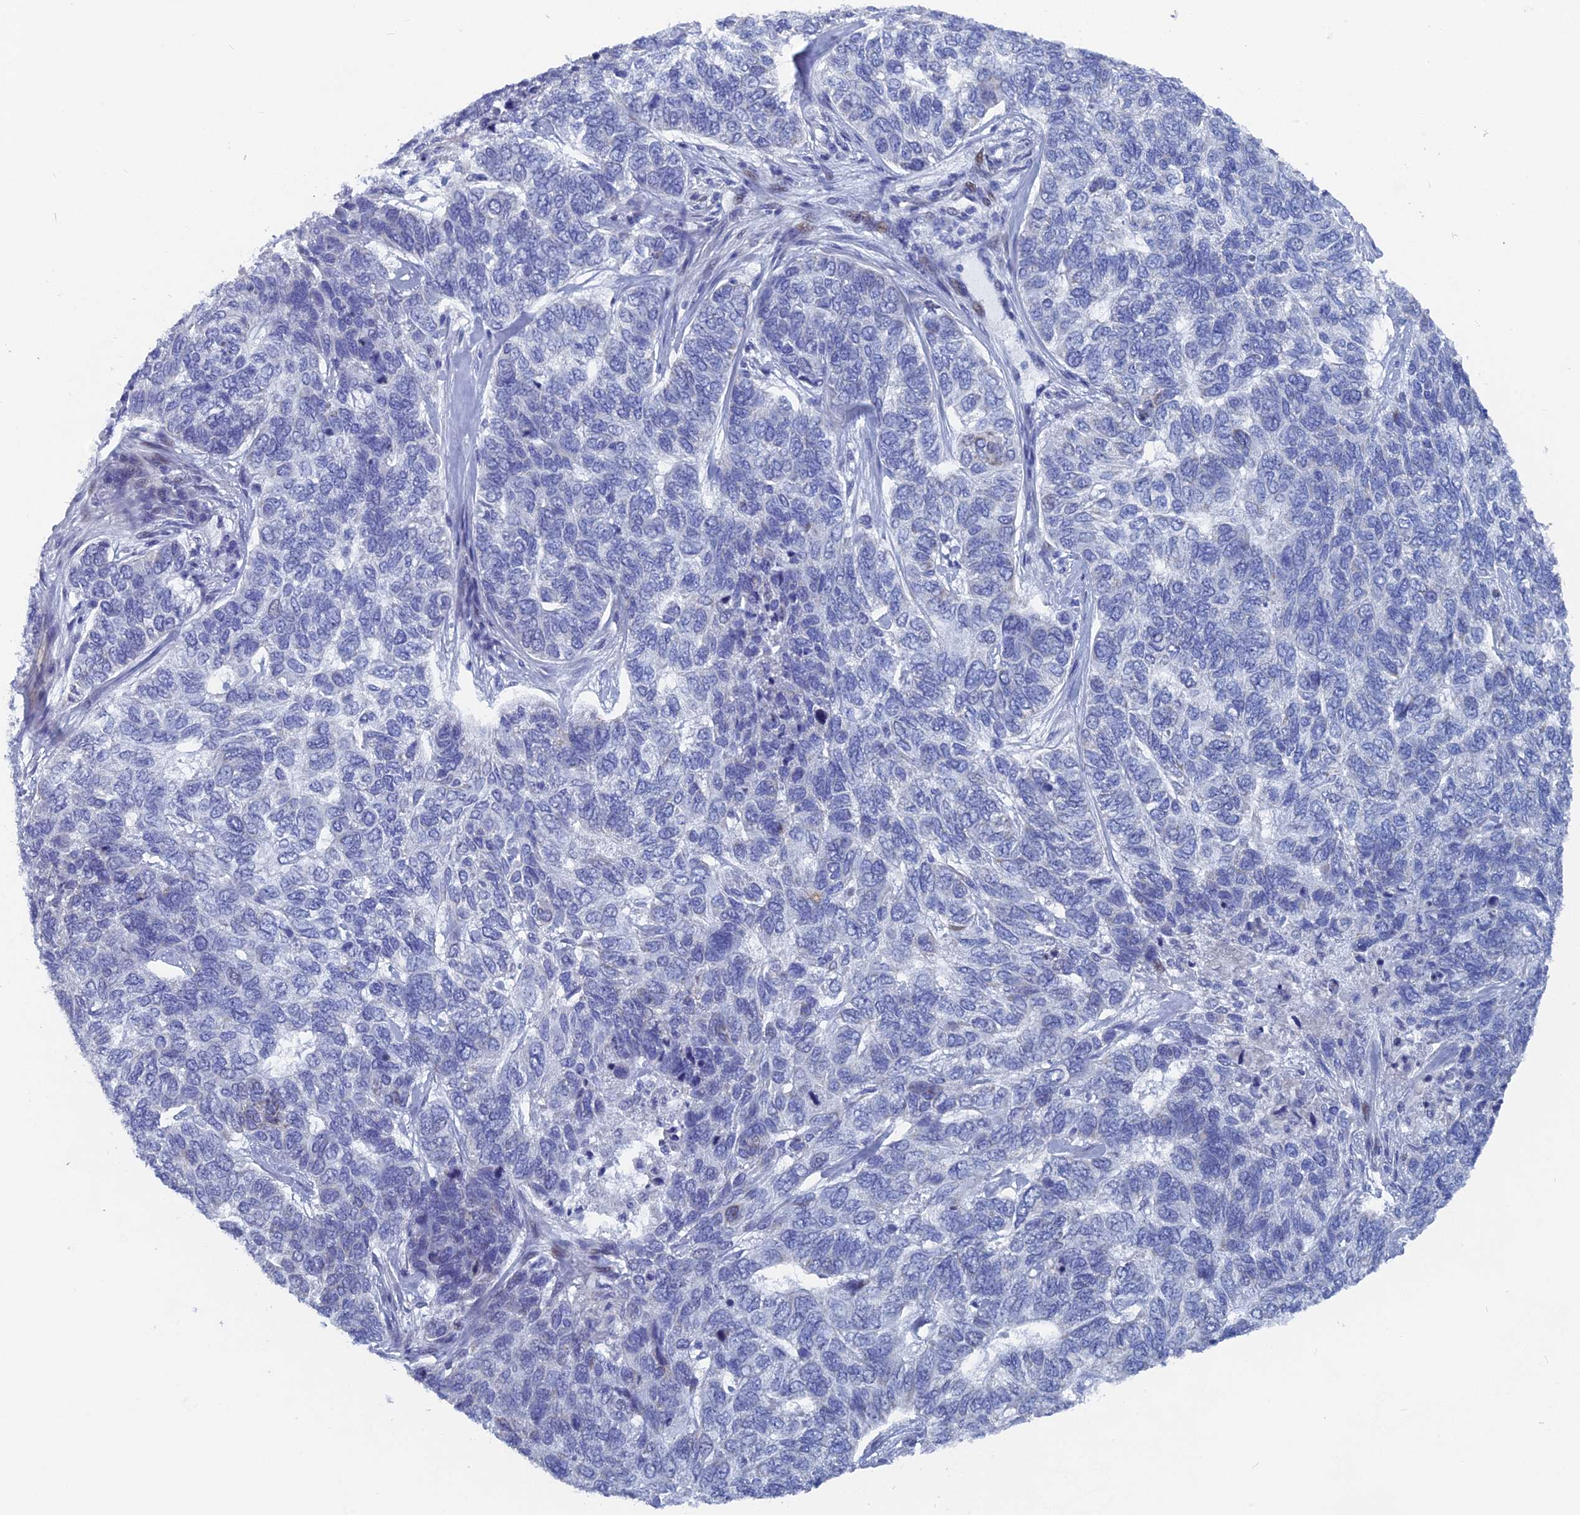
{"staining": {"intensity": "negative", "quantity": "none", "location": "none"}, "tissue": "skin cancer", "cell_type": "Tumor cells", "image_type": "cancer", "snomed": [{"axis": "morphology", "description": "Basal cell carcinoma"}, {"axis": "topography", "description": "Skin"}], "caption": "A high-resolution micrograph shows IHC staining of skin cancer (basal cell carcinoma), which reveals no significant staining in tumor cells.", "gene": "HIGD1A", "patient": {"sex": "female", "age": 65}}